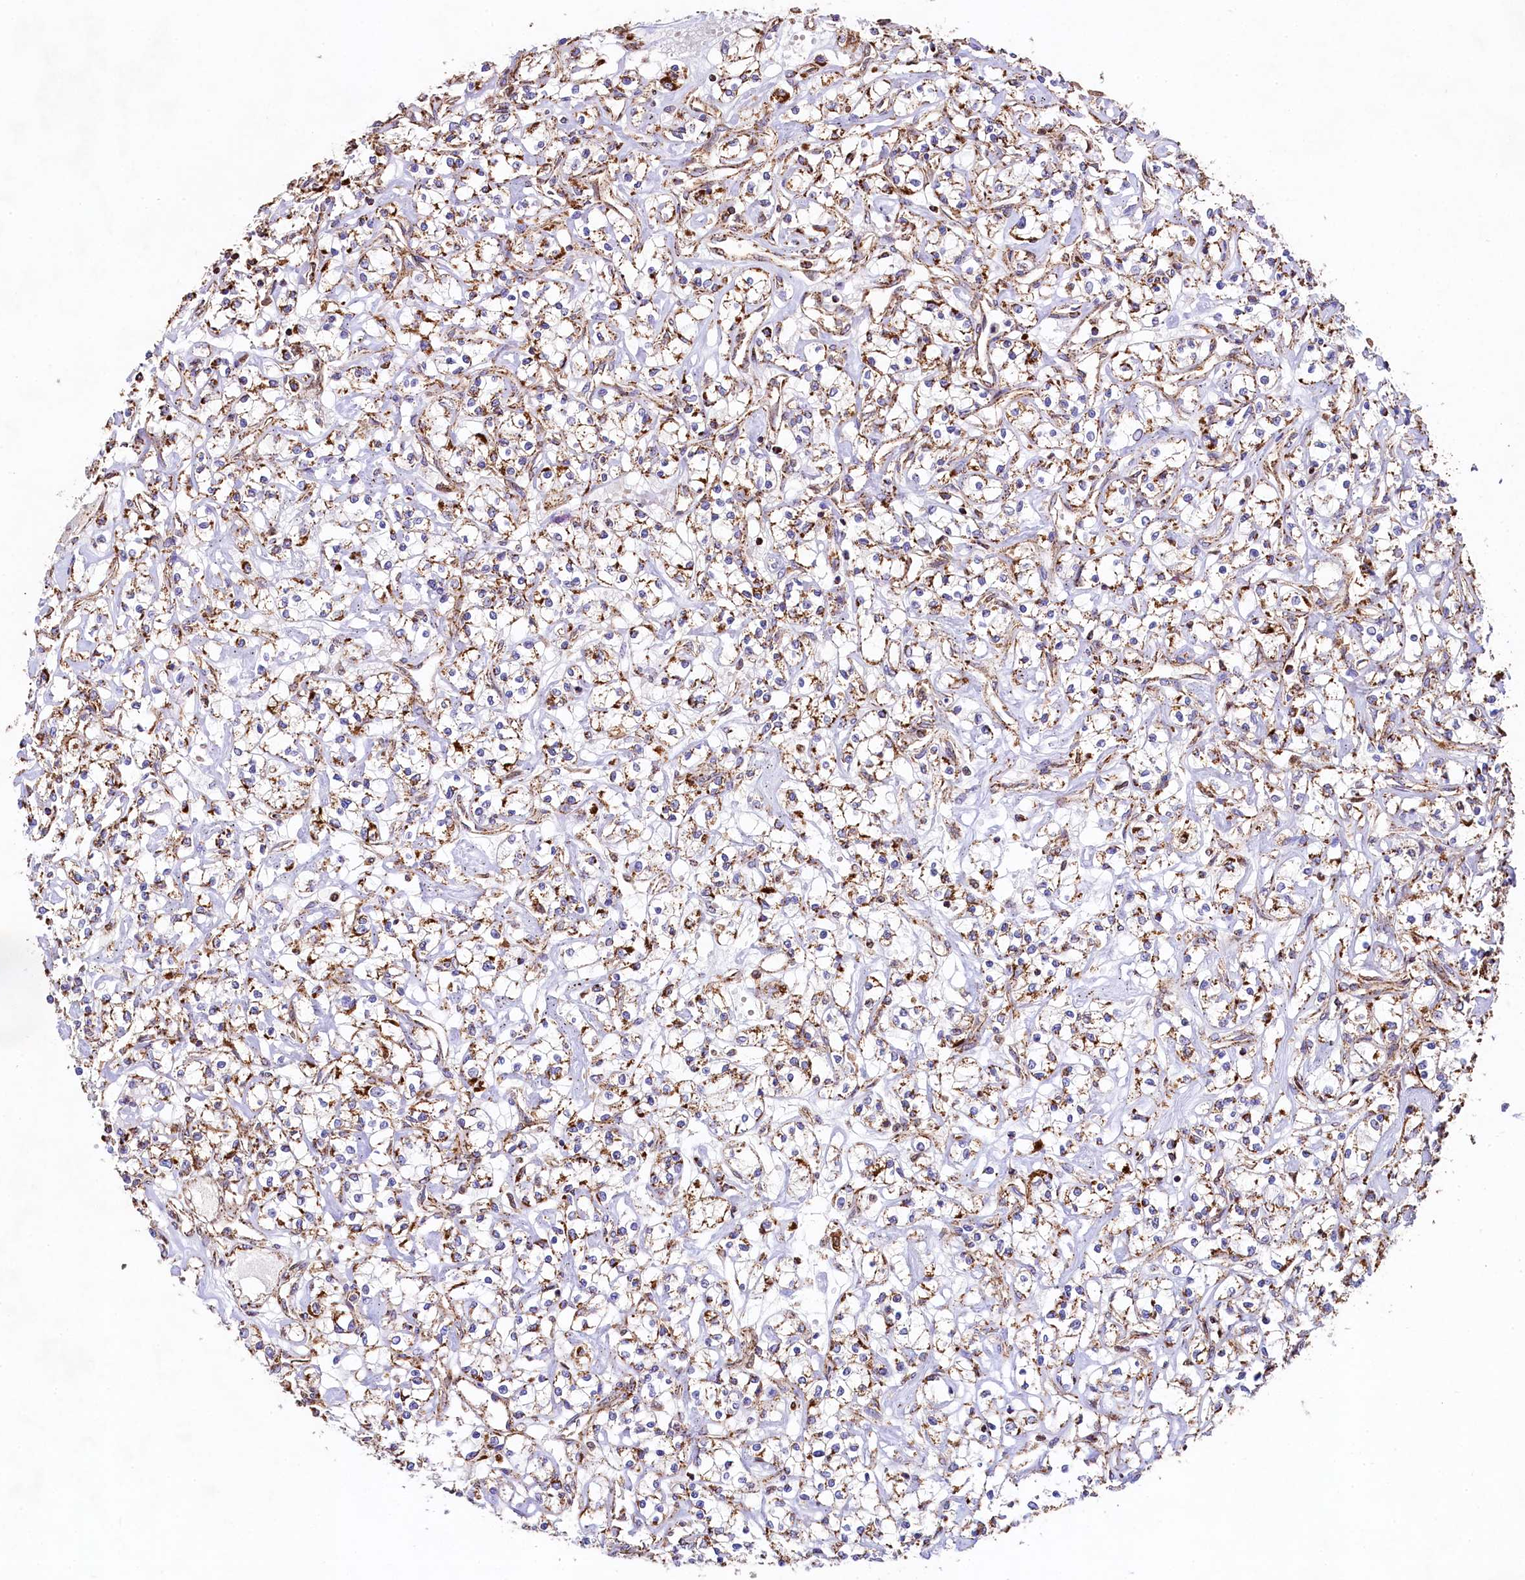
{"staining": {"intensity": "strong", "quantity": "25%-75%", "location": "cytoplasmic/membranous"}, "tissue": "renal cancer", "cell_type": "Tumor cells", "image_type": "cancer", "snomed": [{"axis": "morphology", "description": "Adenocarcinoma, NOS"}, {"axis": "topography", "description": "Kidney"}], "caption": "Immunohistochemical staining of renal cancer demonstrates strong cytoplasmic/membranous protein staining in about 25%-75% of tumor cells.", "gene": "CLYBL", "patient": {"sex": "female", "age": 59}}